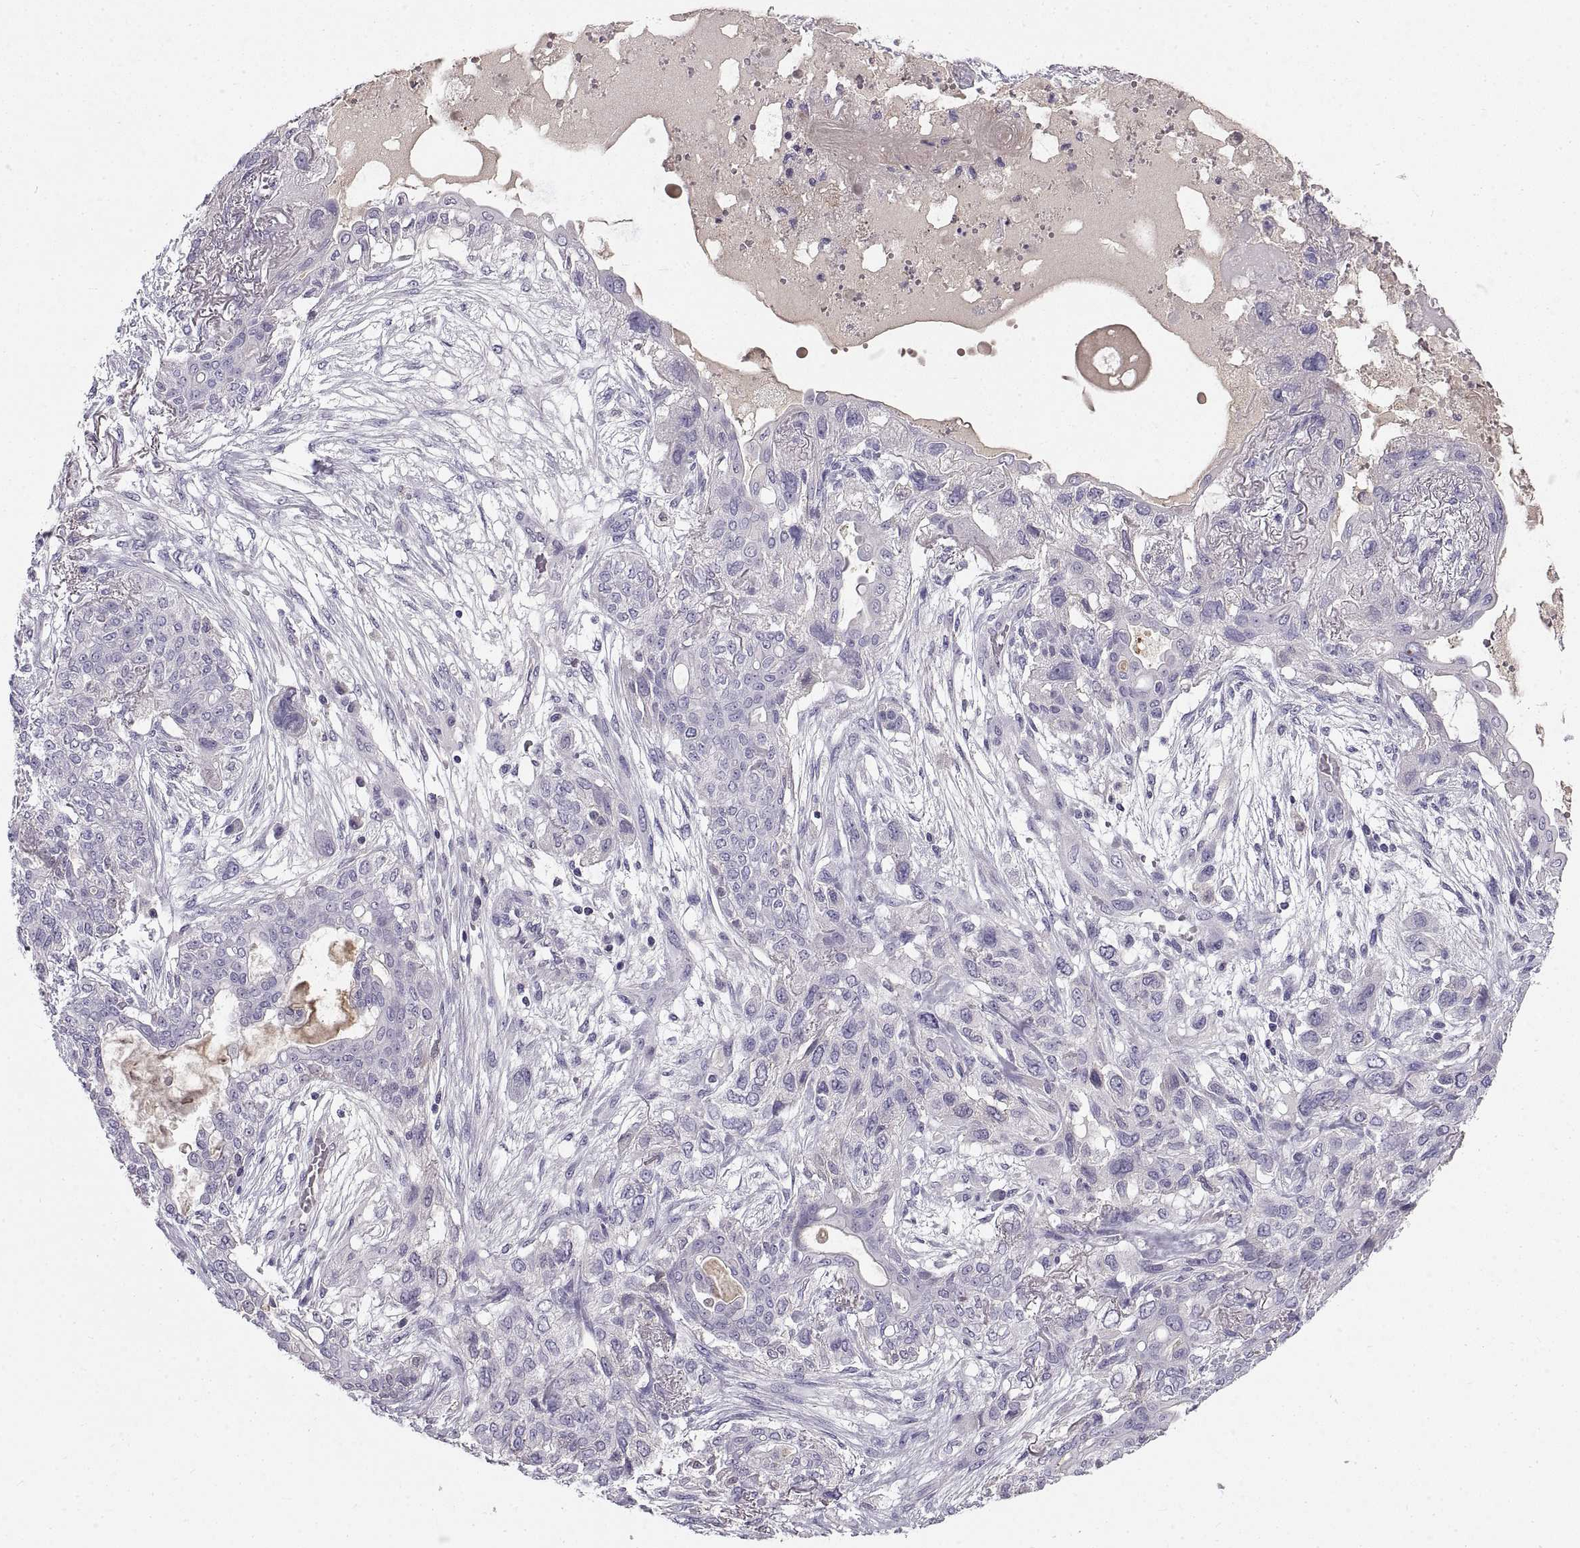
{"staining": {"intensity": "negative", "quantity": "none", "location": "none"}, "tissue": "lung cancer", "cell_type": "Tumor cells", "image_type": "cancer", "snomed": [{"axis": "morphology", "description": "Squamous cell carcinoma, NOS"}, {"axis": "topography", "description": "Lung"}], "caption": "Lung cancer stained for a protein using immunohistochemistry (IHC) exhibits no expression tumor cells.", "gene": "ADAM32", "patient": {"sex": "female", "age": 70}}